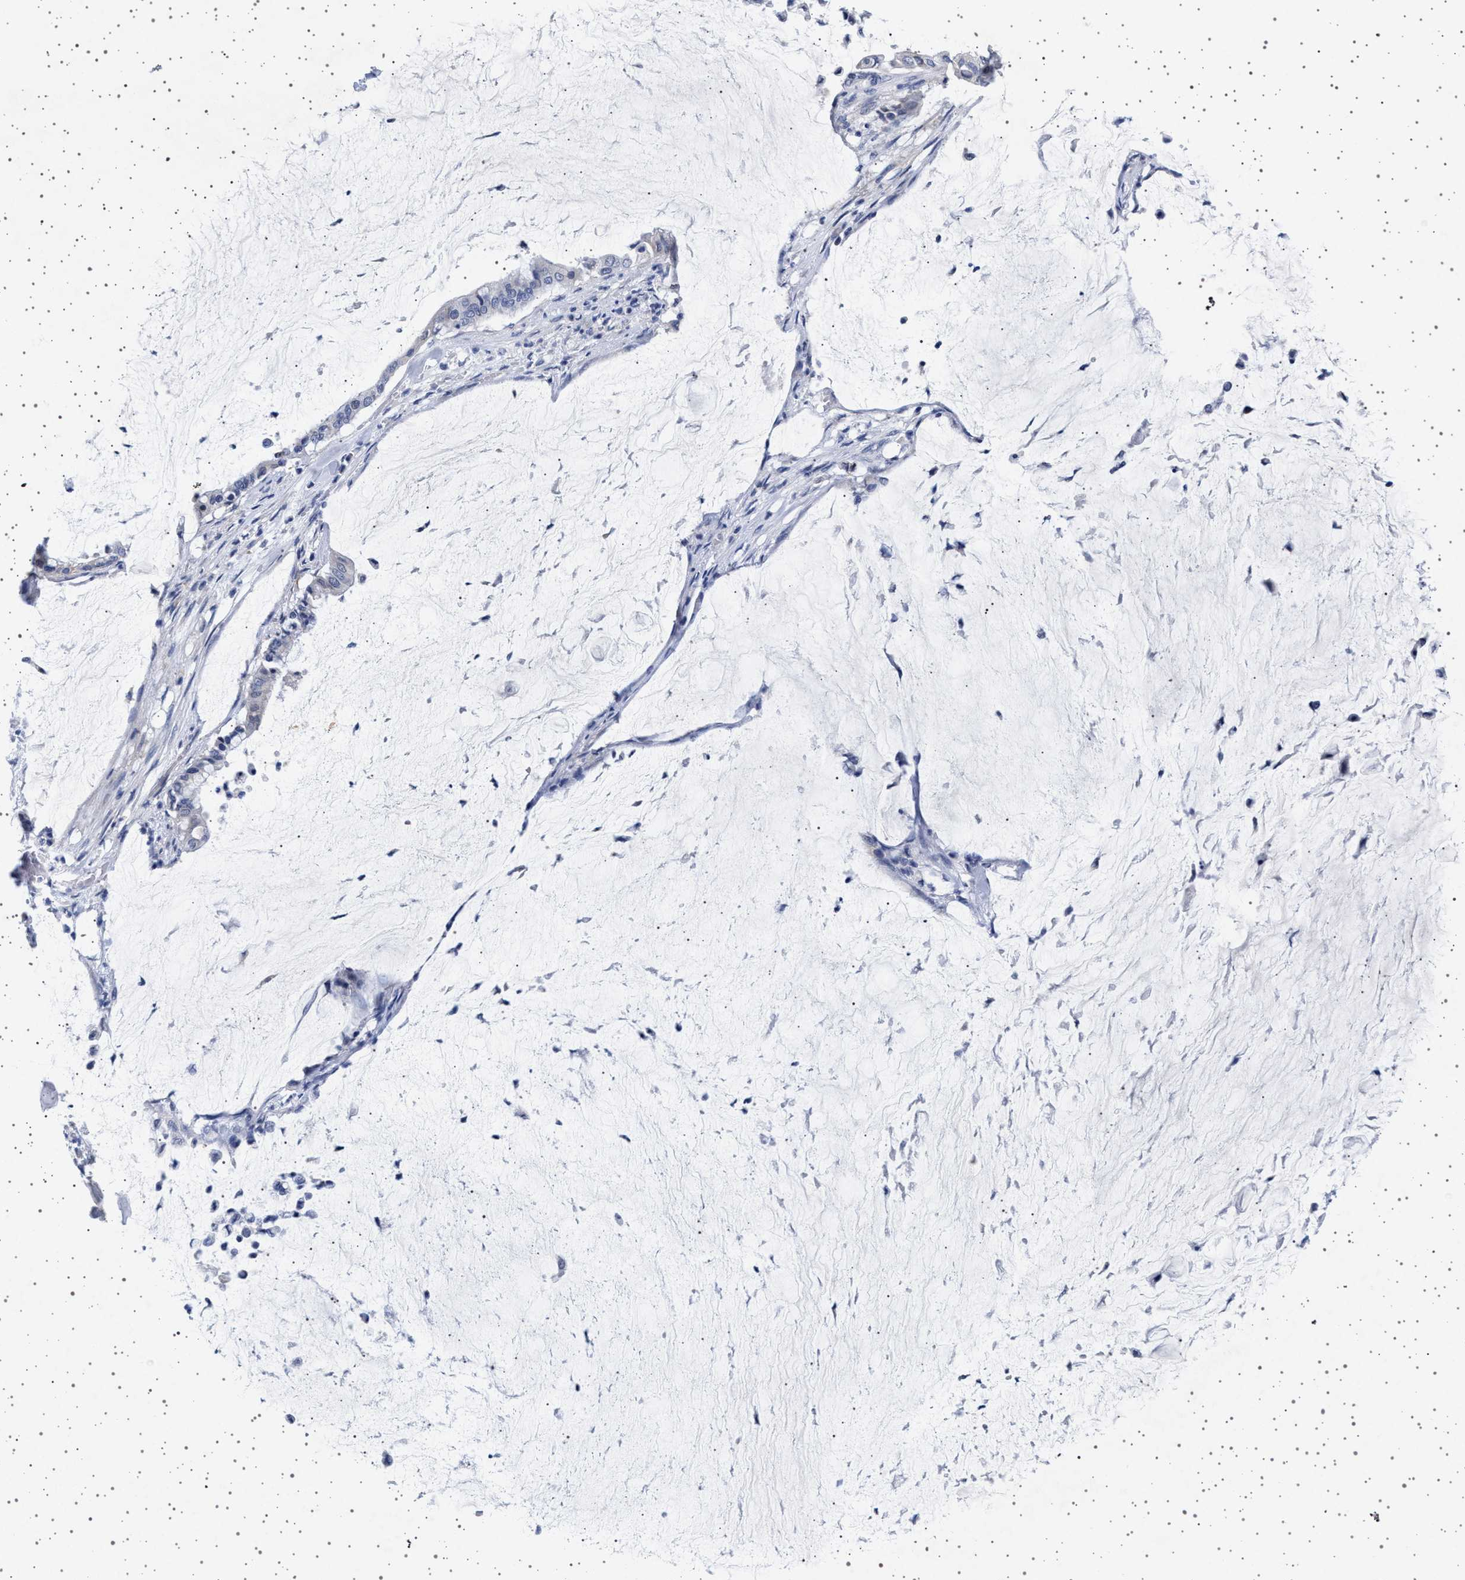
{"staining": {"intensity": "negative", "quantity": "none", "location": "none"}, "tissue": "pancreatic cancer", "cell_type": "Tumor cells", "image_type": "cancer", "snomed": [{"axis": "morphology", "description": "Adenocarcinoma, NOS"}, {"axis": "topography", "description": "Pancreas"}], "caption": "The immunohistochemistry histopathology image has no significant expression in tumor cells of pancreatic adenocarcinoma tissue.", "gene": "TRMT10B", "patient": {"sex": "male", "age": 41}}